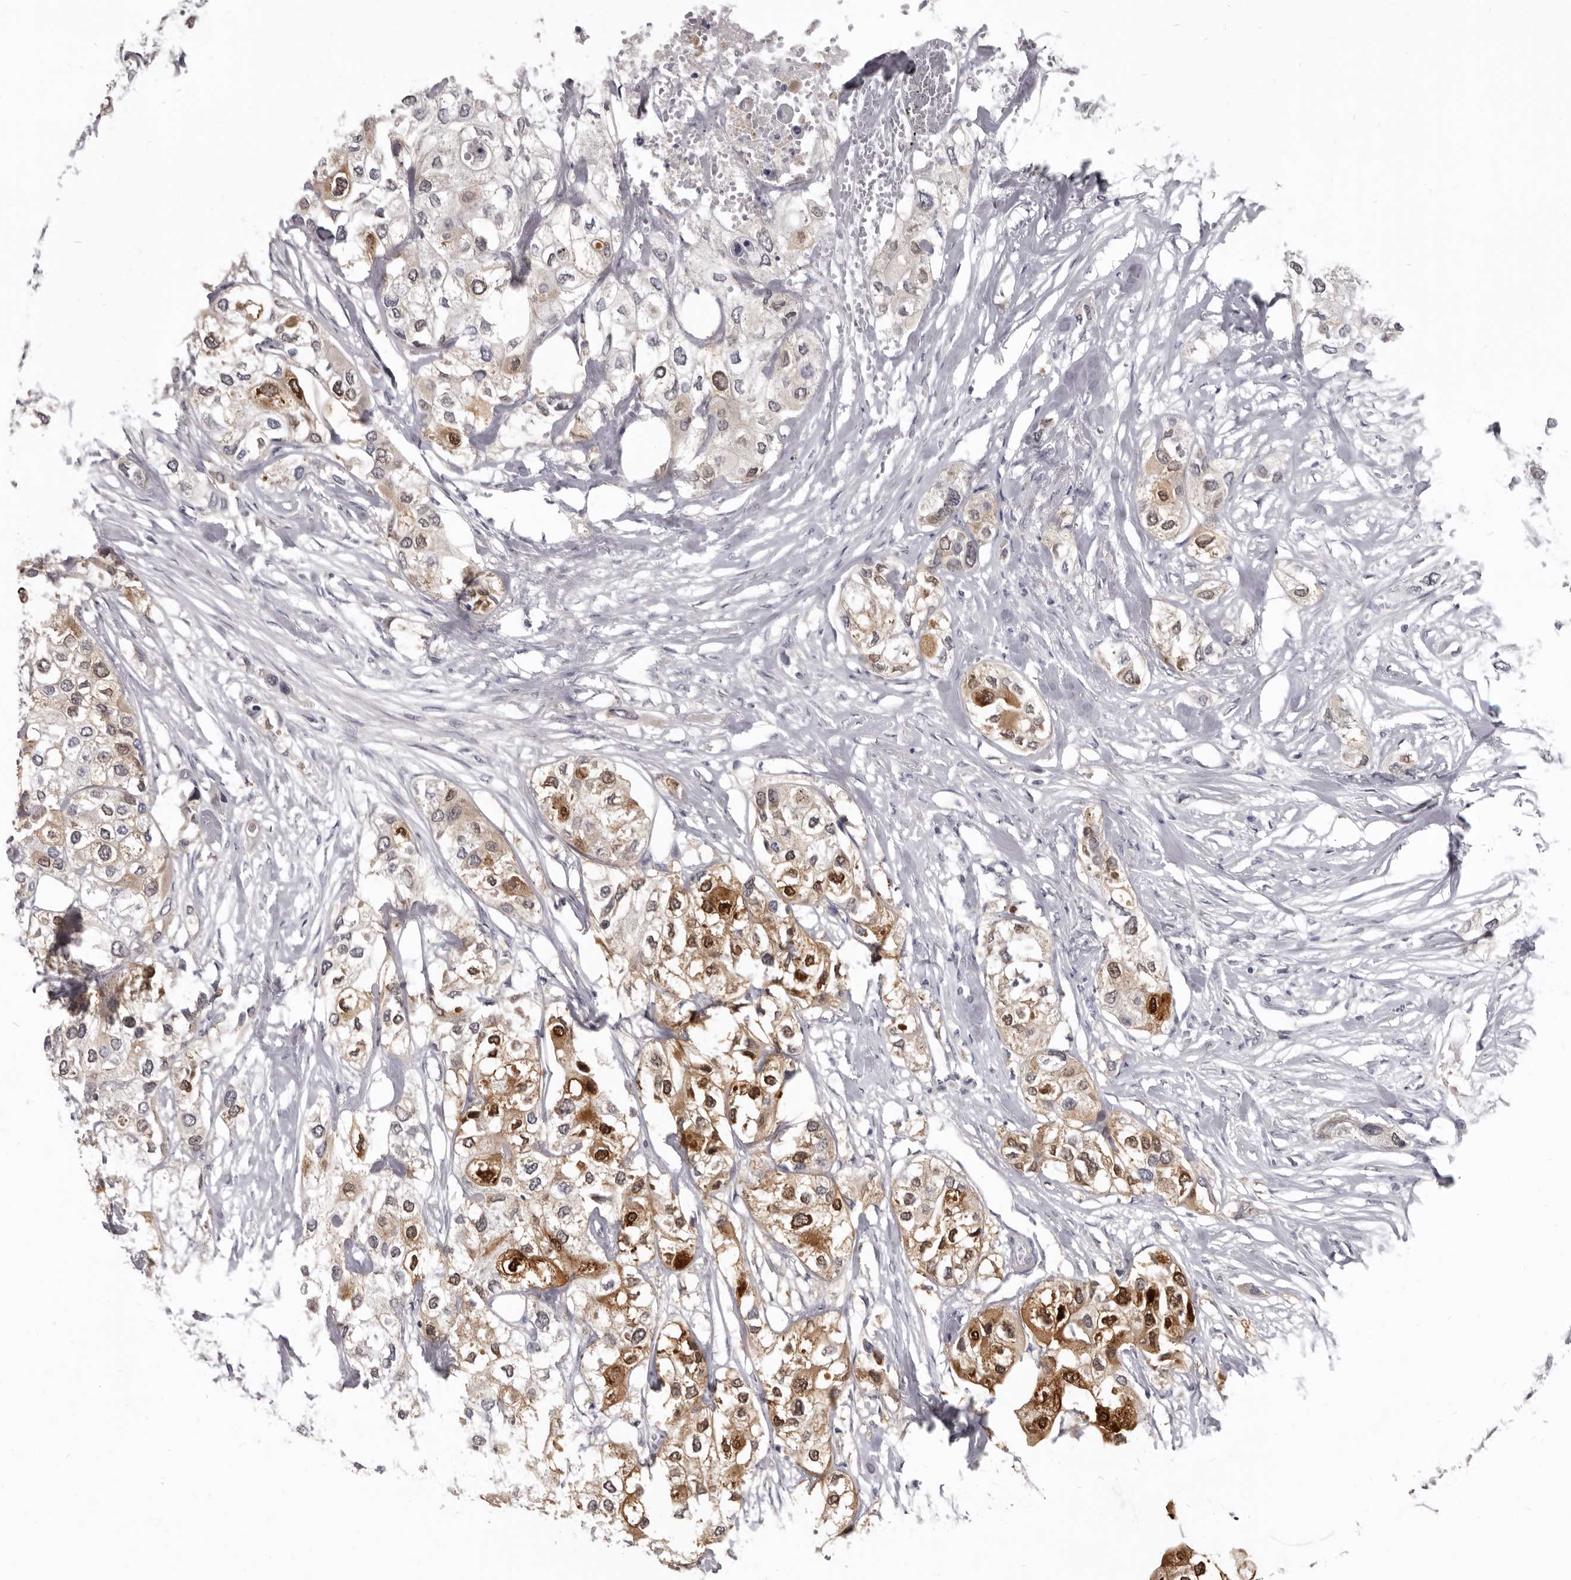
{"staining": {"intensity": "moderate", "quantity": "25%-75%", "location": "cytoplasmic/membranous,nuclear"}, "tissue": "urothelial cancer", "cell_type": "Tumor cells", "image_type": "cancer", "snomed": [{"axis": "morphology", "description": "Urothelial carcinoma, High grade"}, {"axis": "topography", "description": "Urinary bladder"}], "caption": "High-grade urothelial carcinoma was stained to show a protein in brown. There is medium levels of moderate cytoplasmic/membranous and nuclear expression in approximately 25%-75% of tumor cells.", "gene": "SULT1E1", "patient": {"sex": "male", "age": 64}}